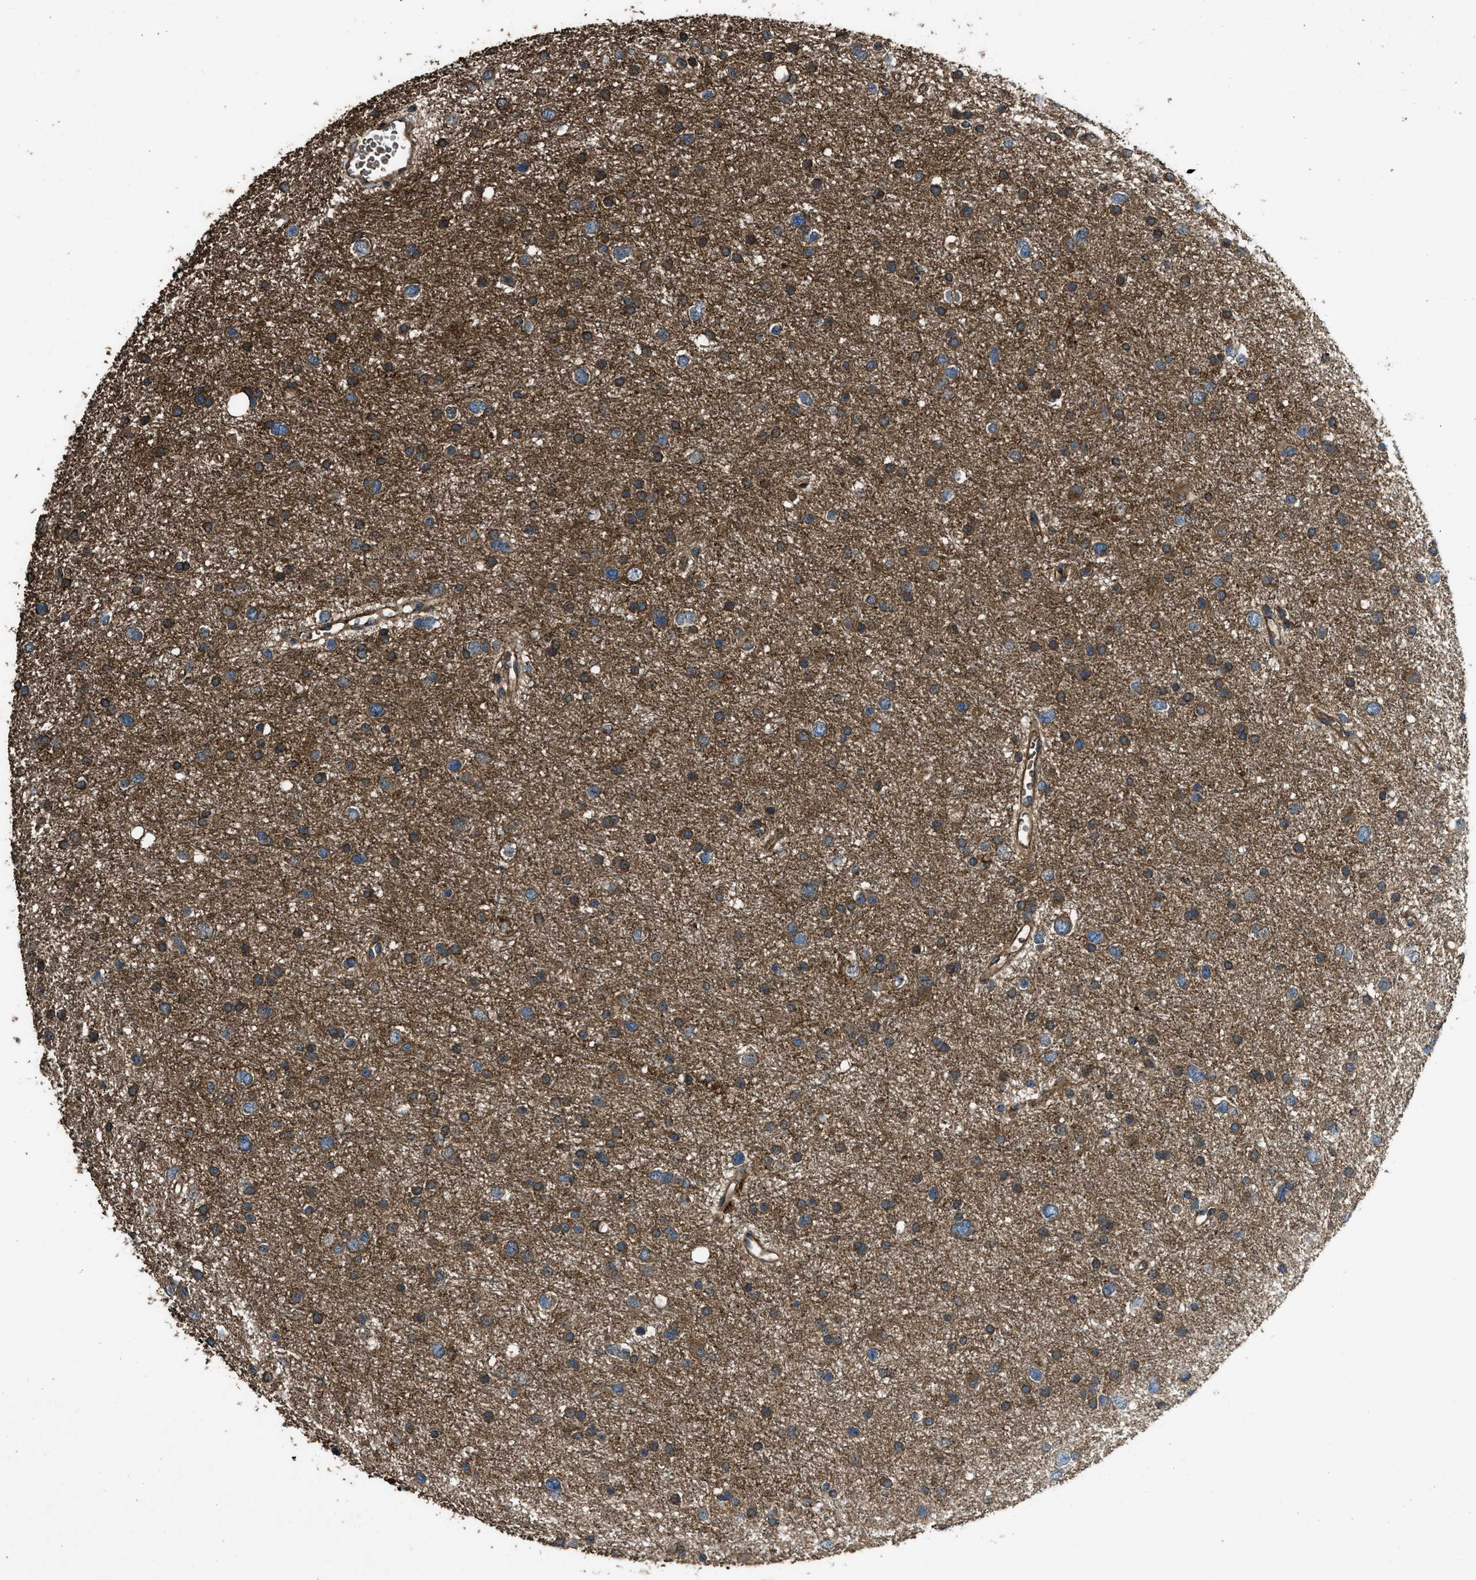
{"staining": {"intensity": "moderate", "quantity": ">75%", "location": "cytoplasmic/membranous"}, "tissue": "glioma", "cell_type": "Tumor cells", "image_type": "cancer", "snomed": [{"axis": "morphology", "description": "Glioma, malignant, Low grade"}, {"axis": "topography", "description": "Brain"}], "caption": "This is an image of IHC staining of malignant glioma (low-grade), which shows moderate positivity in the cytoplasmic/membranous of tumor cells.", "gene": "MAP3K8", "patient": {"sex": "female", "age": 37}}